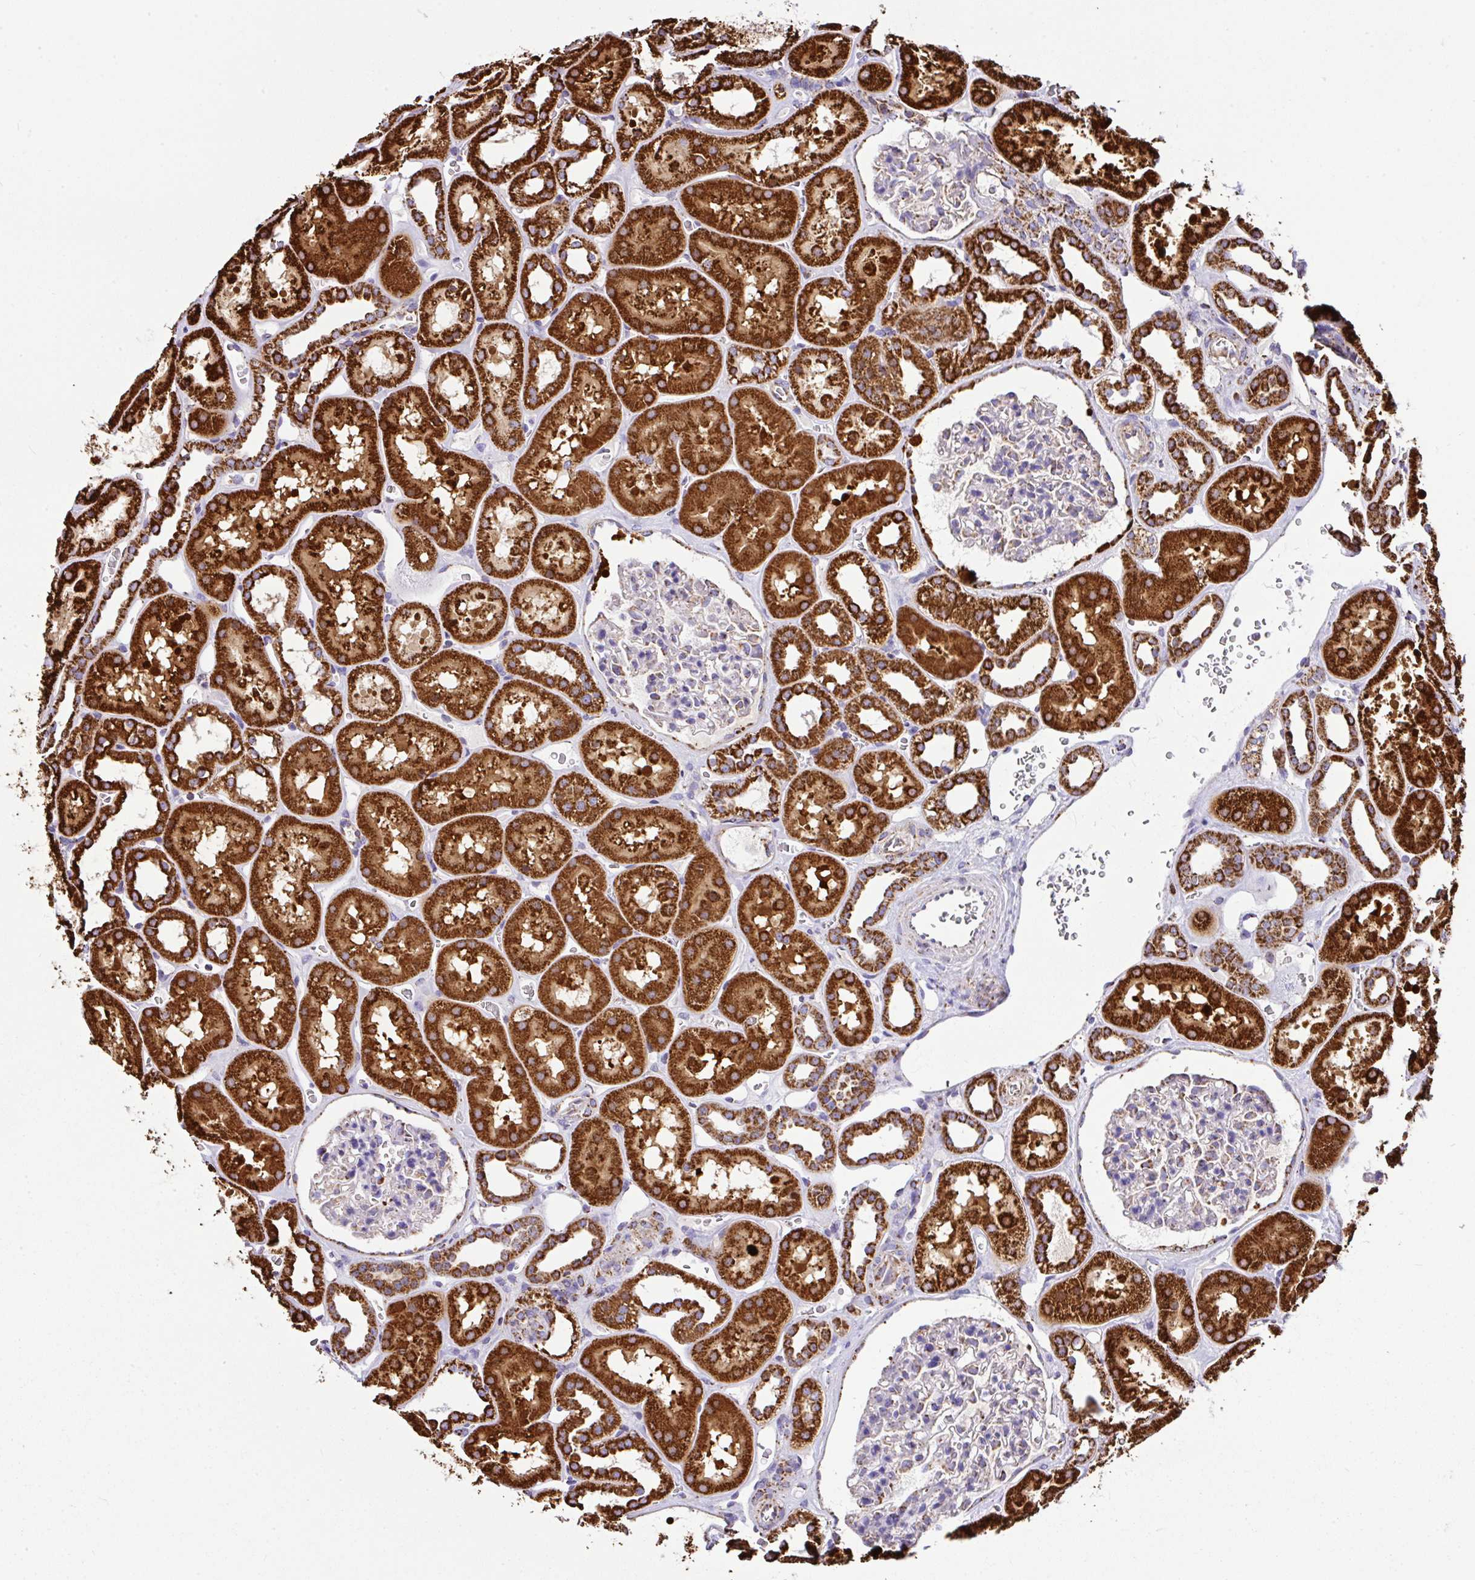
{"staining": {"intensity": "moderate", "quantity": "<25%", "location": "cytoplasmic/membranous"}, "tissue": "kidney", "cell_type": "Cells in glomeruli", "image_type": "normal", "snomed": [{"axis": "morphology", "description": "Normal tissue, NOS"}, {"axis": "topography", "description": "Kidney"}], "caption": "A low amount of moderate cytoplasmic/membranous expression is appreciated in approximately <25% of cells in glomeruli in unremarkable kidney. (DAB (3,3'-diaminobenzidine) IHC with brightfield microscopy, high magnification).", "gene": "ANKRD33B", "patient": {"sex": "female", "age": 41}}